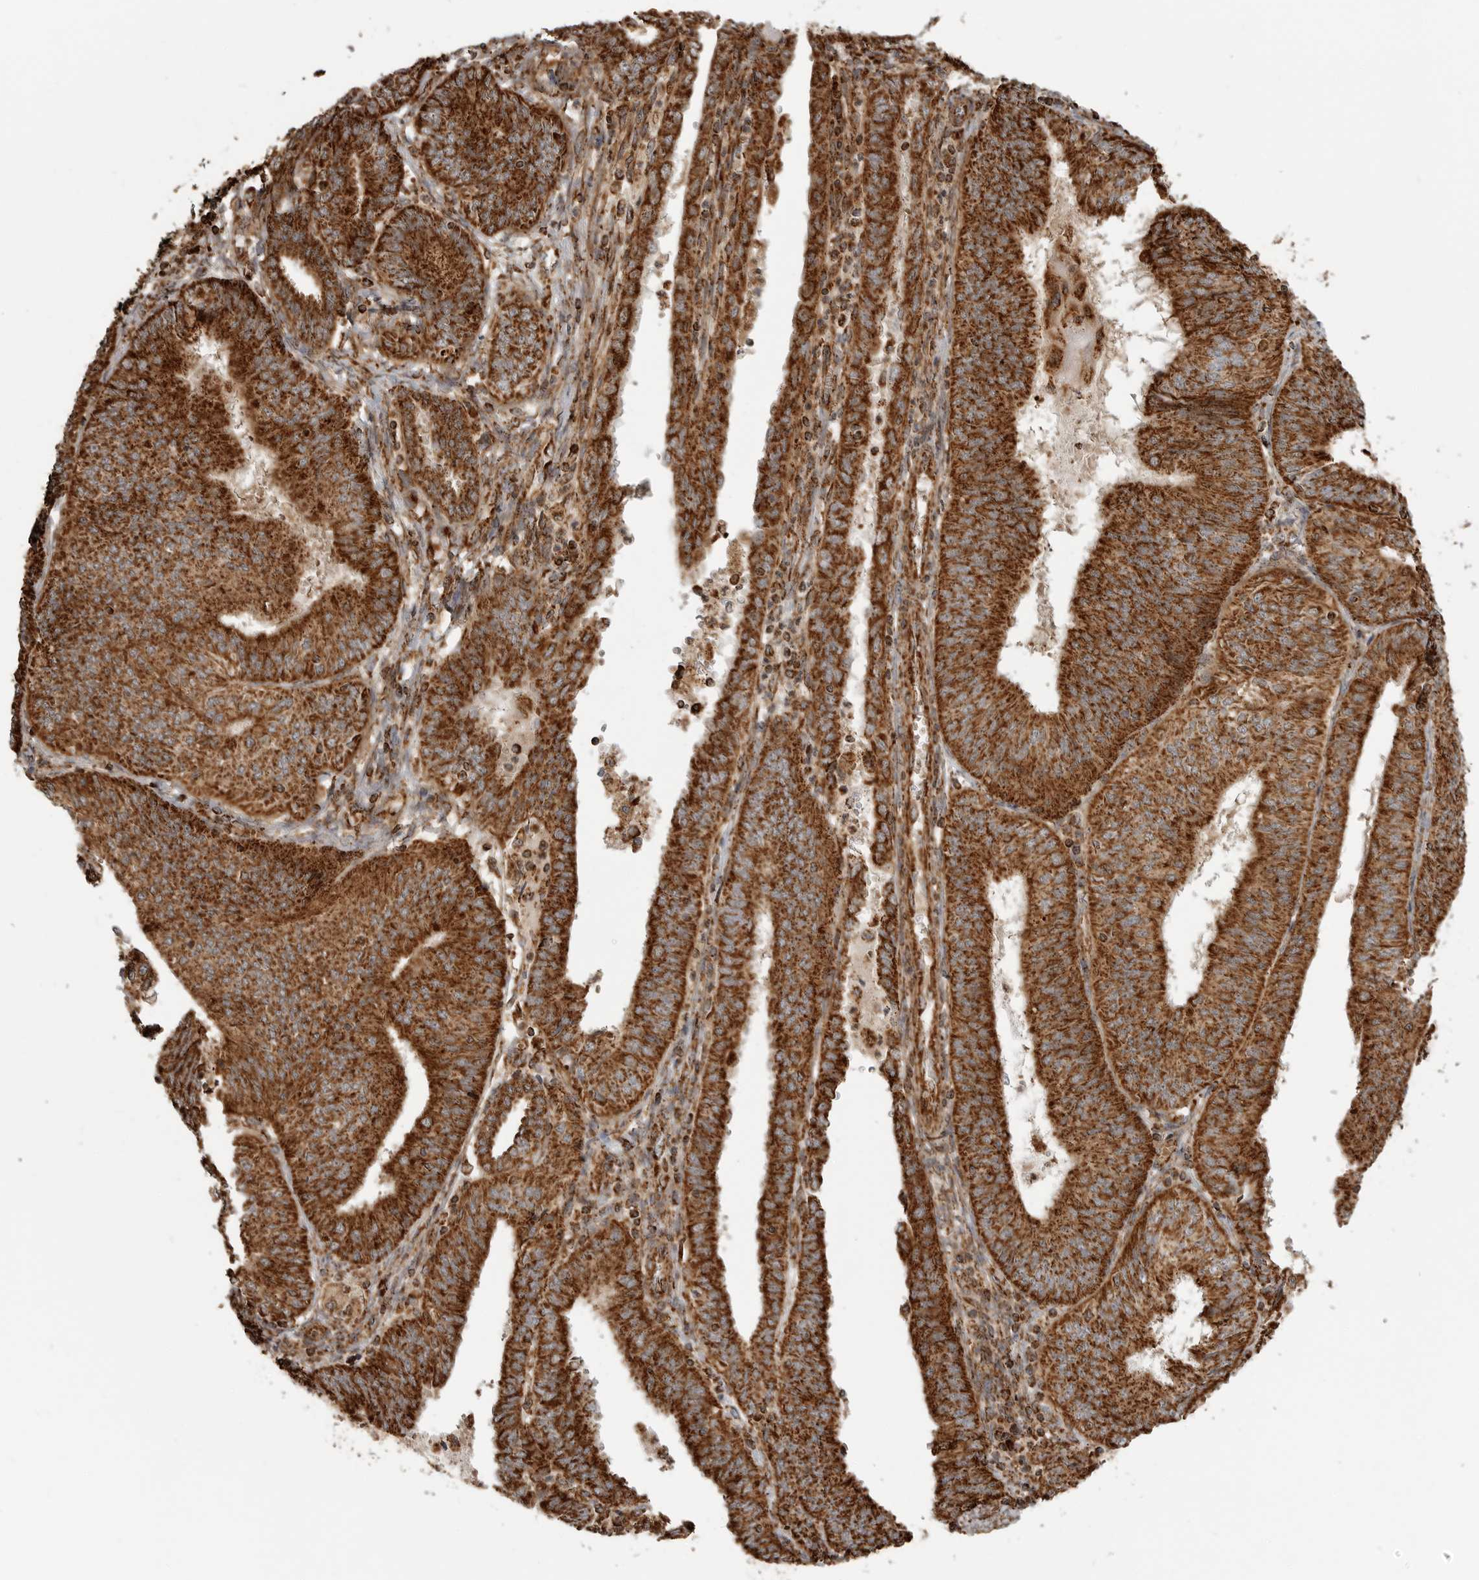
{"staining": {"intensity": "strong", "quantity": ">75%", "location": "cytoplasmic/membranous"}, "tissue": "endometrial cancer", "cell_type": "Tumor cells", "image_type": "cancer", "snomed": [{"axis": "morphology", "description": "Adenocarcinoma, NOS"}, {"axis": "topography", "description": "Endometrium"}], "caption": "A high amount of strong cytoplasmic/membranous positivity is seen in about >75% of tumor cells in endometrial cancer (adenocarcinoma) tissue. Nuclei are stained in blue.", "gene": "BMP2K", "patient": {"sex": "female", "age": 58}}